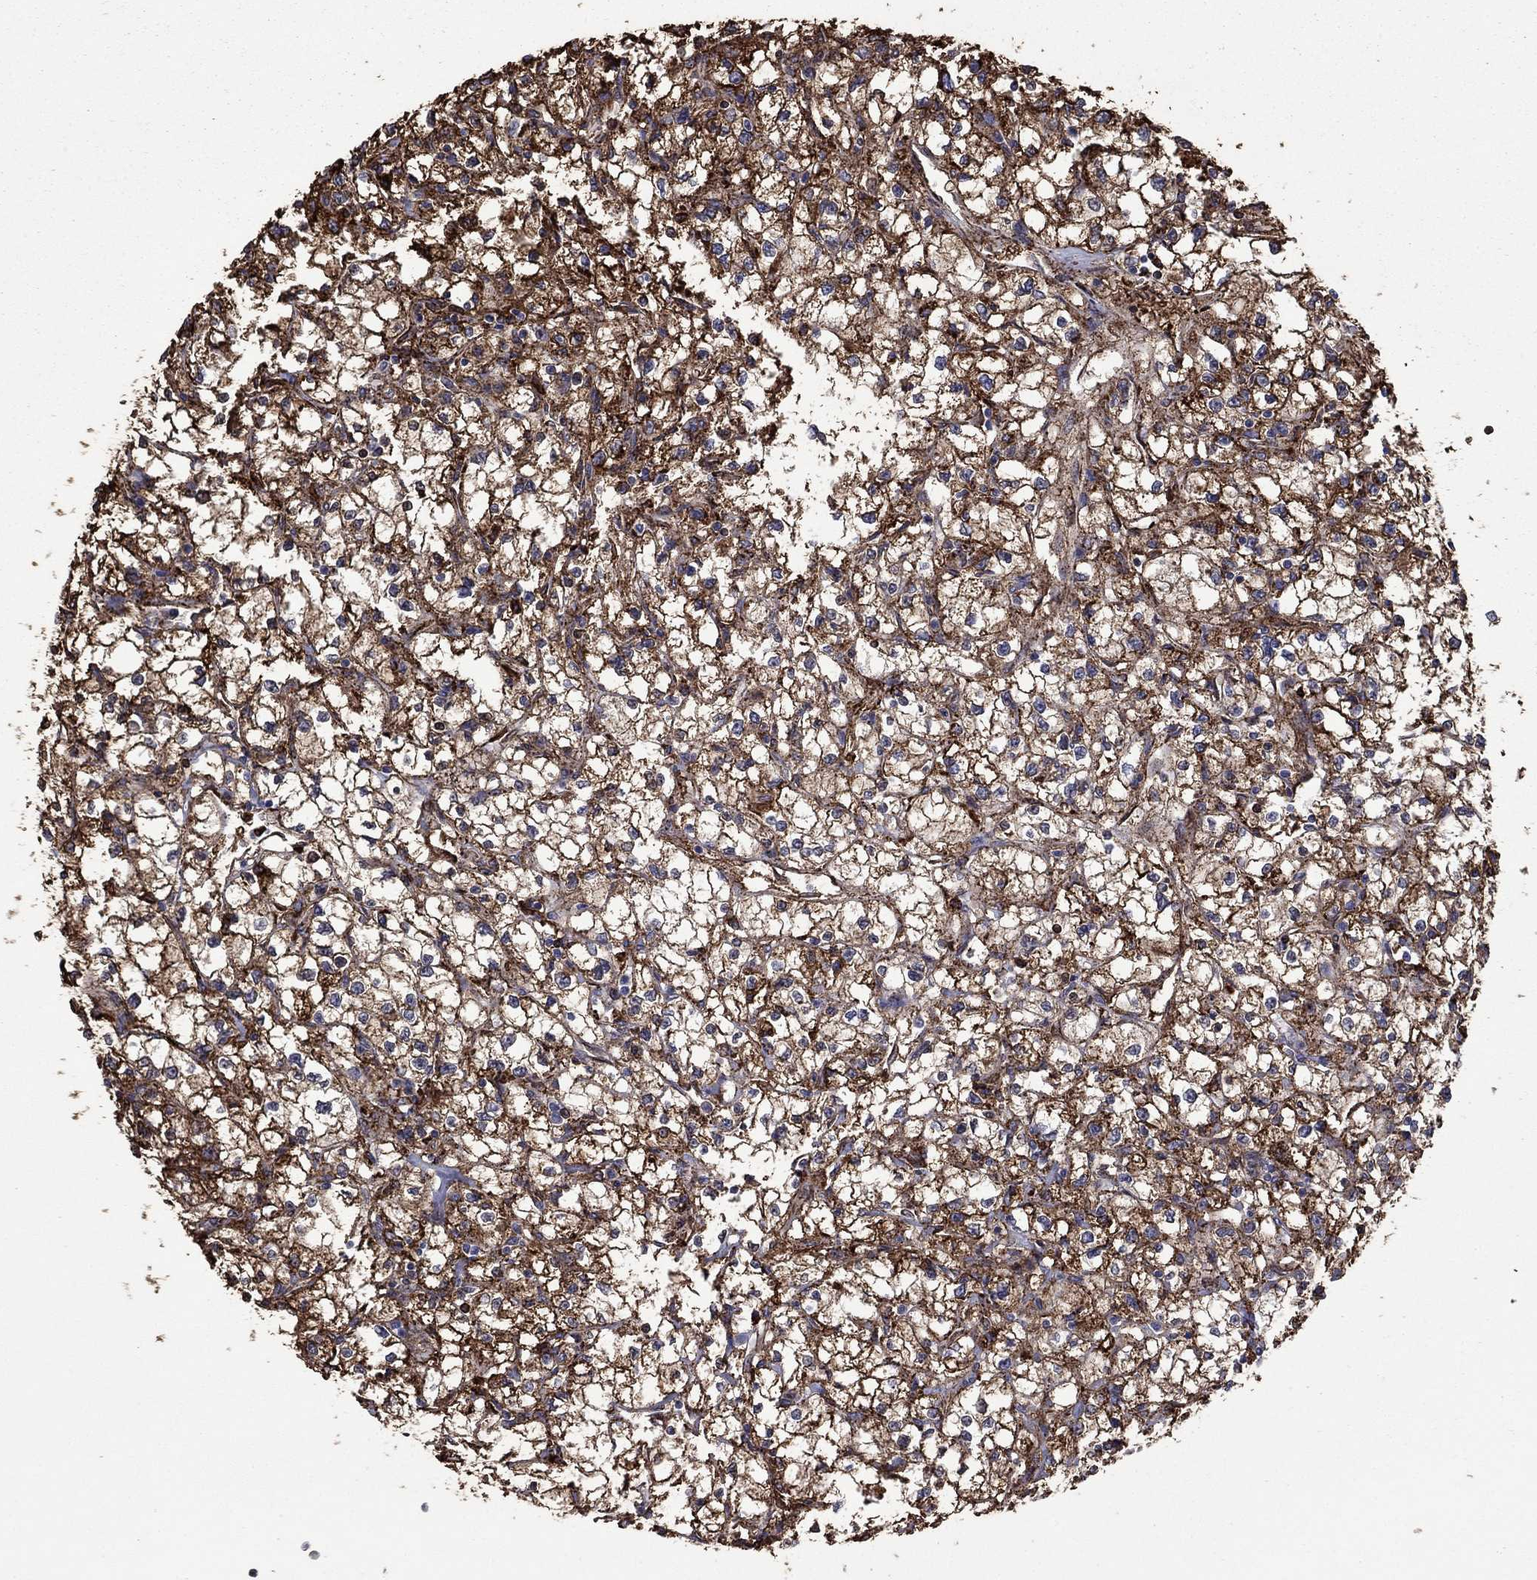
{"staining": {"intensity": "strong", "quantity": ">75%", "location": "cytoplasmic/membranous"}, "tissue": "renal cancer", "cell_type": "Tumor cells", "image_type": "cancer", "snomed": [{"axis": "morphology", "description": "Adenocarcinoma, NOS"}, {"axis": "topography", "description": "Kidney"}], "caption": "Immunohistochemical staining of human renal adenocarcinoma shows high levels of strong cytoplasmic/membranous staining in approximately >75% of tumor cells.", "gene": "PLAU", "patient": {"sex": "male", "age": 67}}